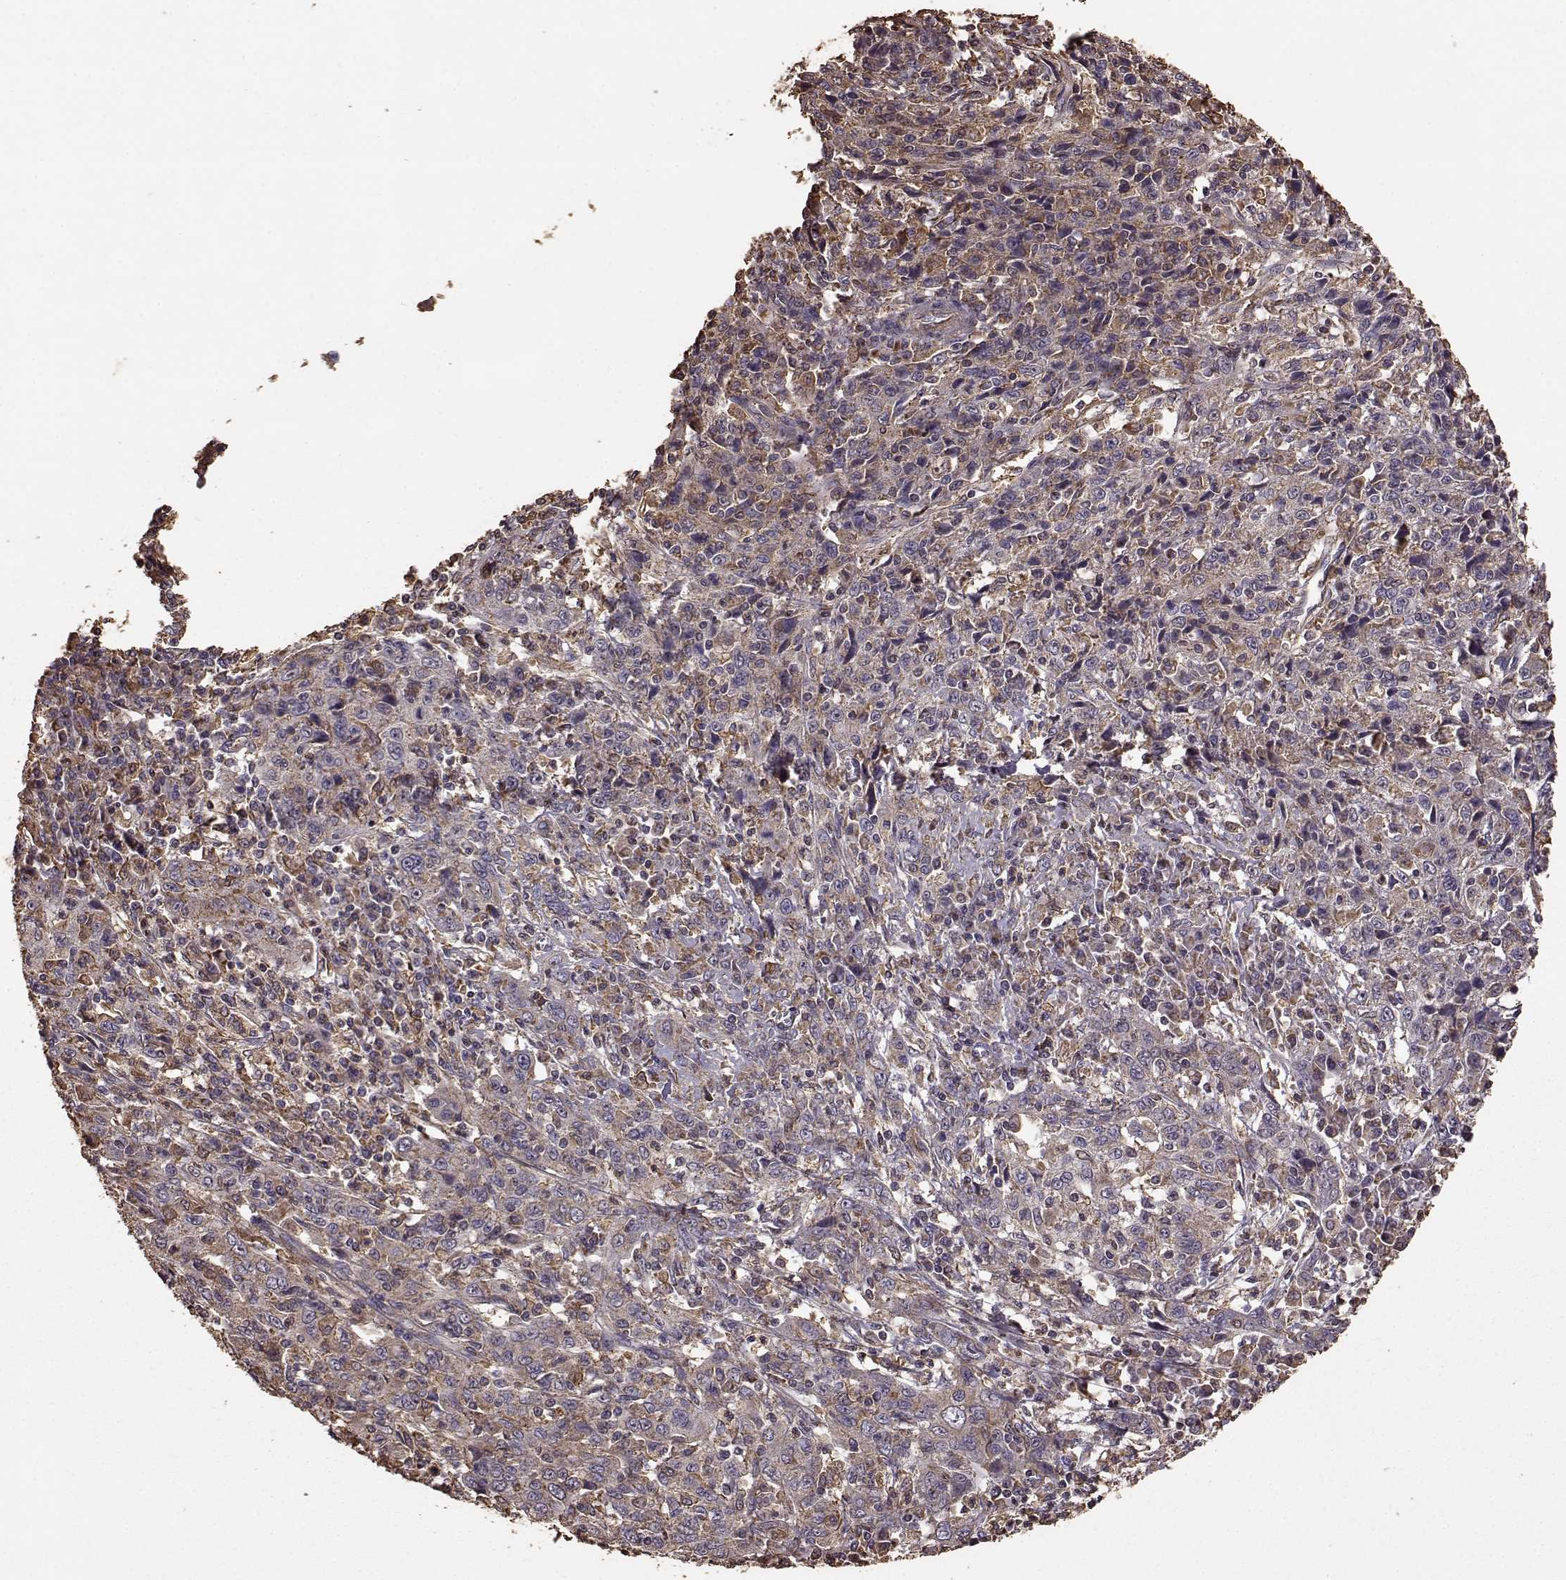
{"staining": {"intensity": "moderate", "quantity": "25%-75%", "location": "cytoplasmic/membranous"}, "tissue": "cervical cancer", "cell_type": "Tumor cells", "image_type": "cancer", "snomed": [{"axis": "morphology", "description": "Squamous cell carcinoma, NOS"}, {"axis": "topography", "description": "Cervix"}], "caption": "Protein analysis of cervical cancer (squamous cell carcinoma) tissue demonstrates moderate cytoplasmic/membranous expression in approximately 25%-75% of tumor cells.", "gene": "PTGES2", "patient": {"sex": "female", "age": 46}}